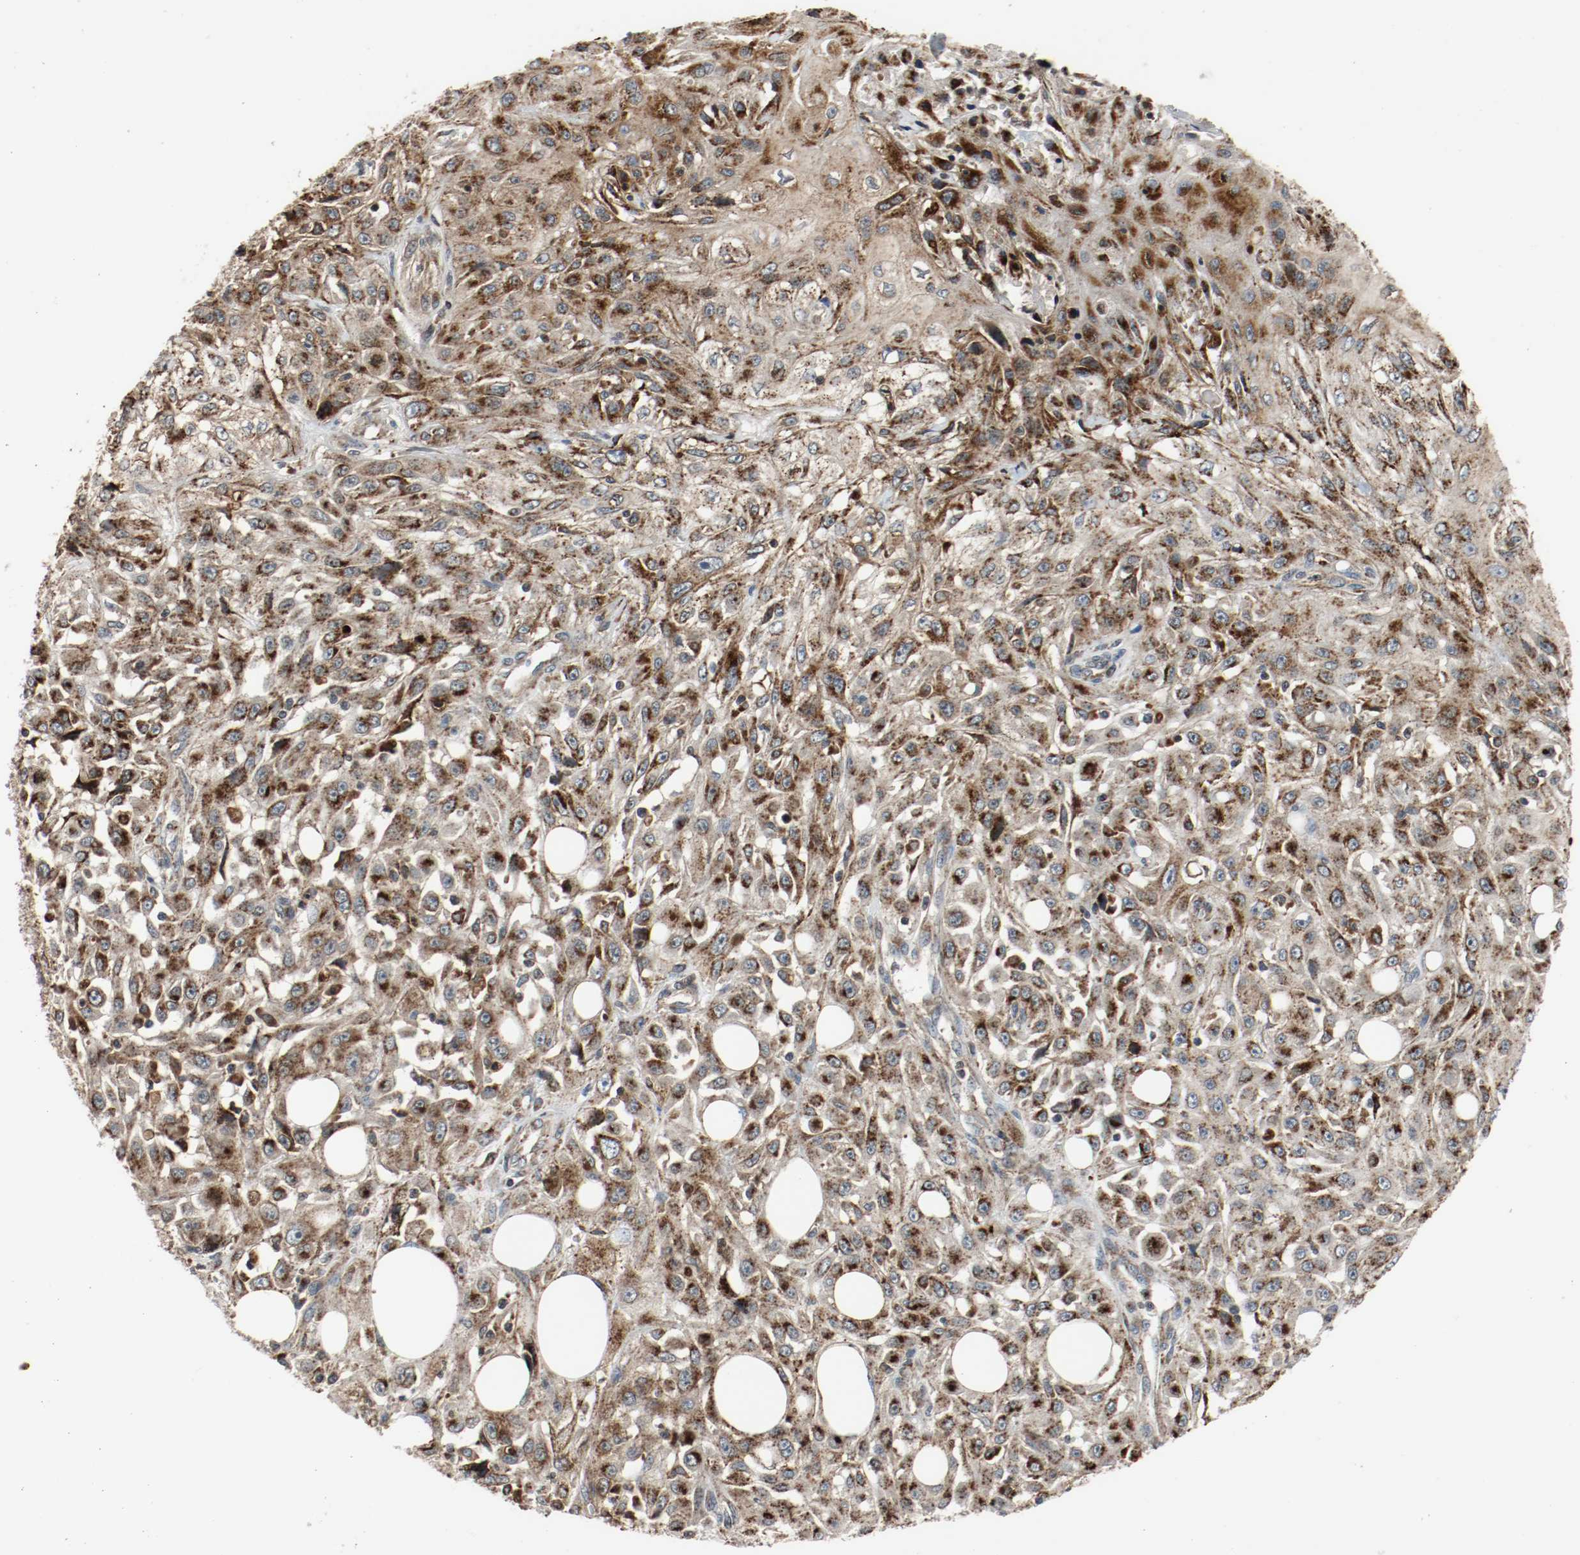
{"staining": {"intensity": "strong", "quantity": ">75%", "location": "cytoplasmic/membranous"}, "tissue": "skin cancer", "cell_type": "Tumor cells", "image_type": "cancer", "snomed": [{"axis": "morphology", "description": "Squamous cell carcinoma, NOS"}, {"axis": "topography", "description": "Skin"}], "caption": "Protein expression analysis of skin squamous cell carcinoma reveals strong cytoplasmic/membranous staining in approximately >75% of tumor cells.", "gene": "LAMP2", "patient": {"sex": "male", "age": 75}}